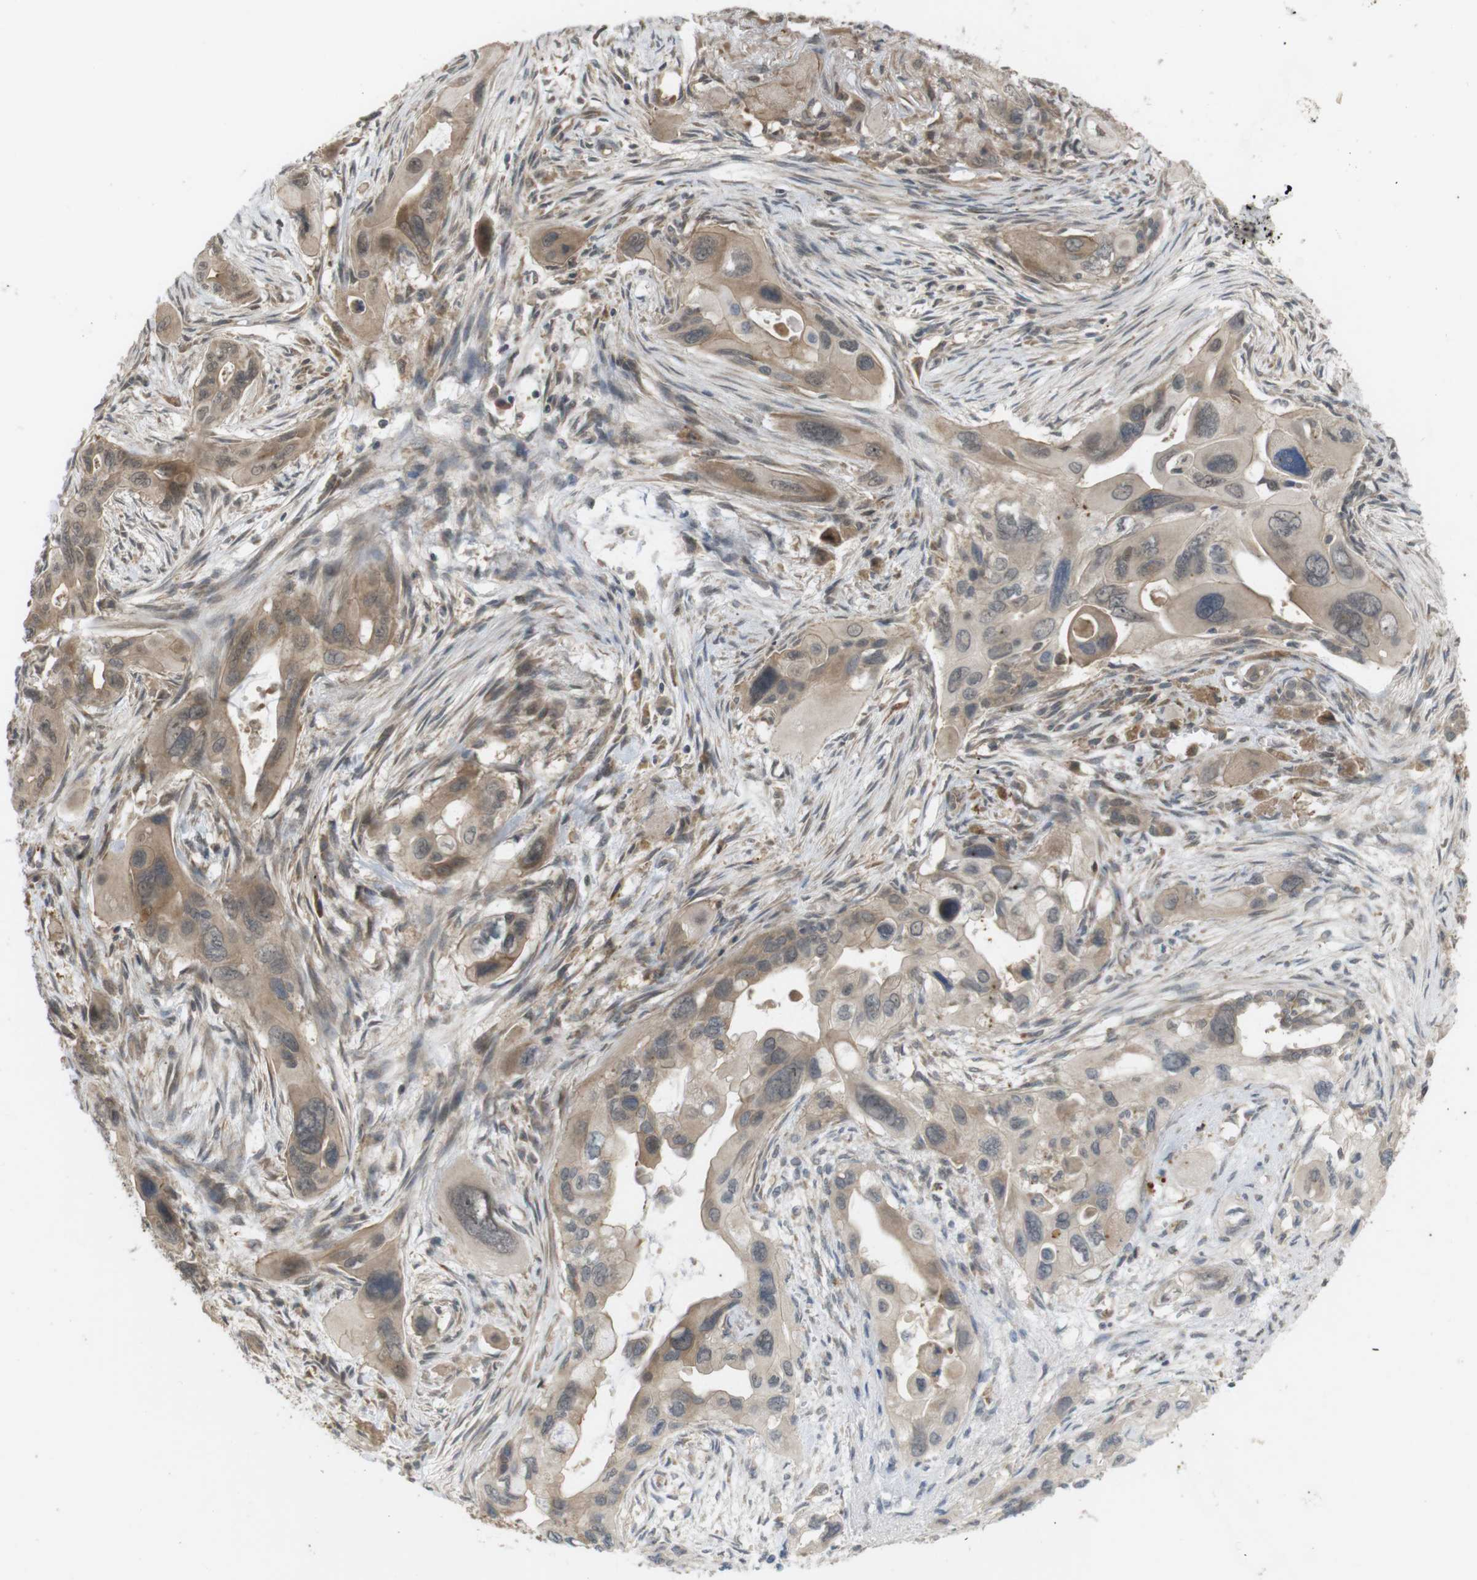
{"staining": {"intensity": "moderate", "quantity": ">75%", "location": "cytoplasmic/membranous"}, "tissue": "pancreatic cancer", "cell_type": "Tumor cells", "image_type": "cancer", "snomed": [{"axis": "morphology", "description": "Adenocarcinoma, NOS"}, {"axis": "topography", "description": "Pancreas"}], "caption": "Adenocarcinoma (pancreatic) tissue exhibits moderate cytoplasmic/membranous staining in about >75% of tumor cells, visualized by immunohistochemistry.", "gene": "RNF130", "patient": {"sex": "male", "age": 73}}